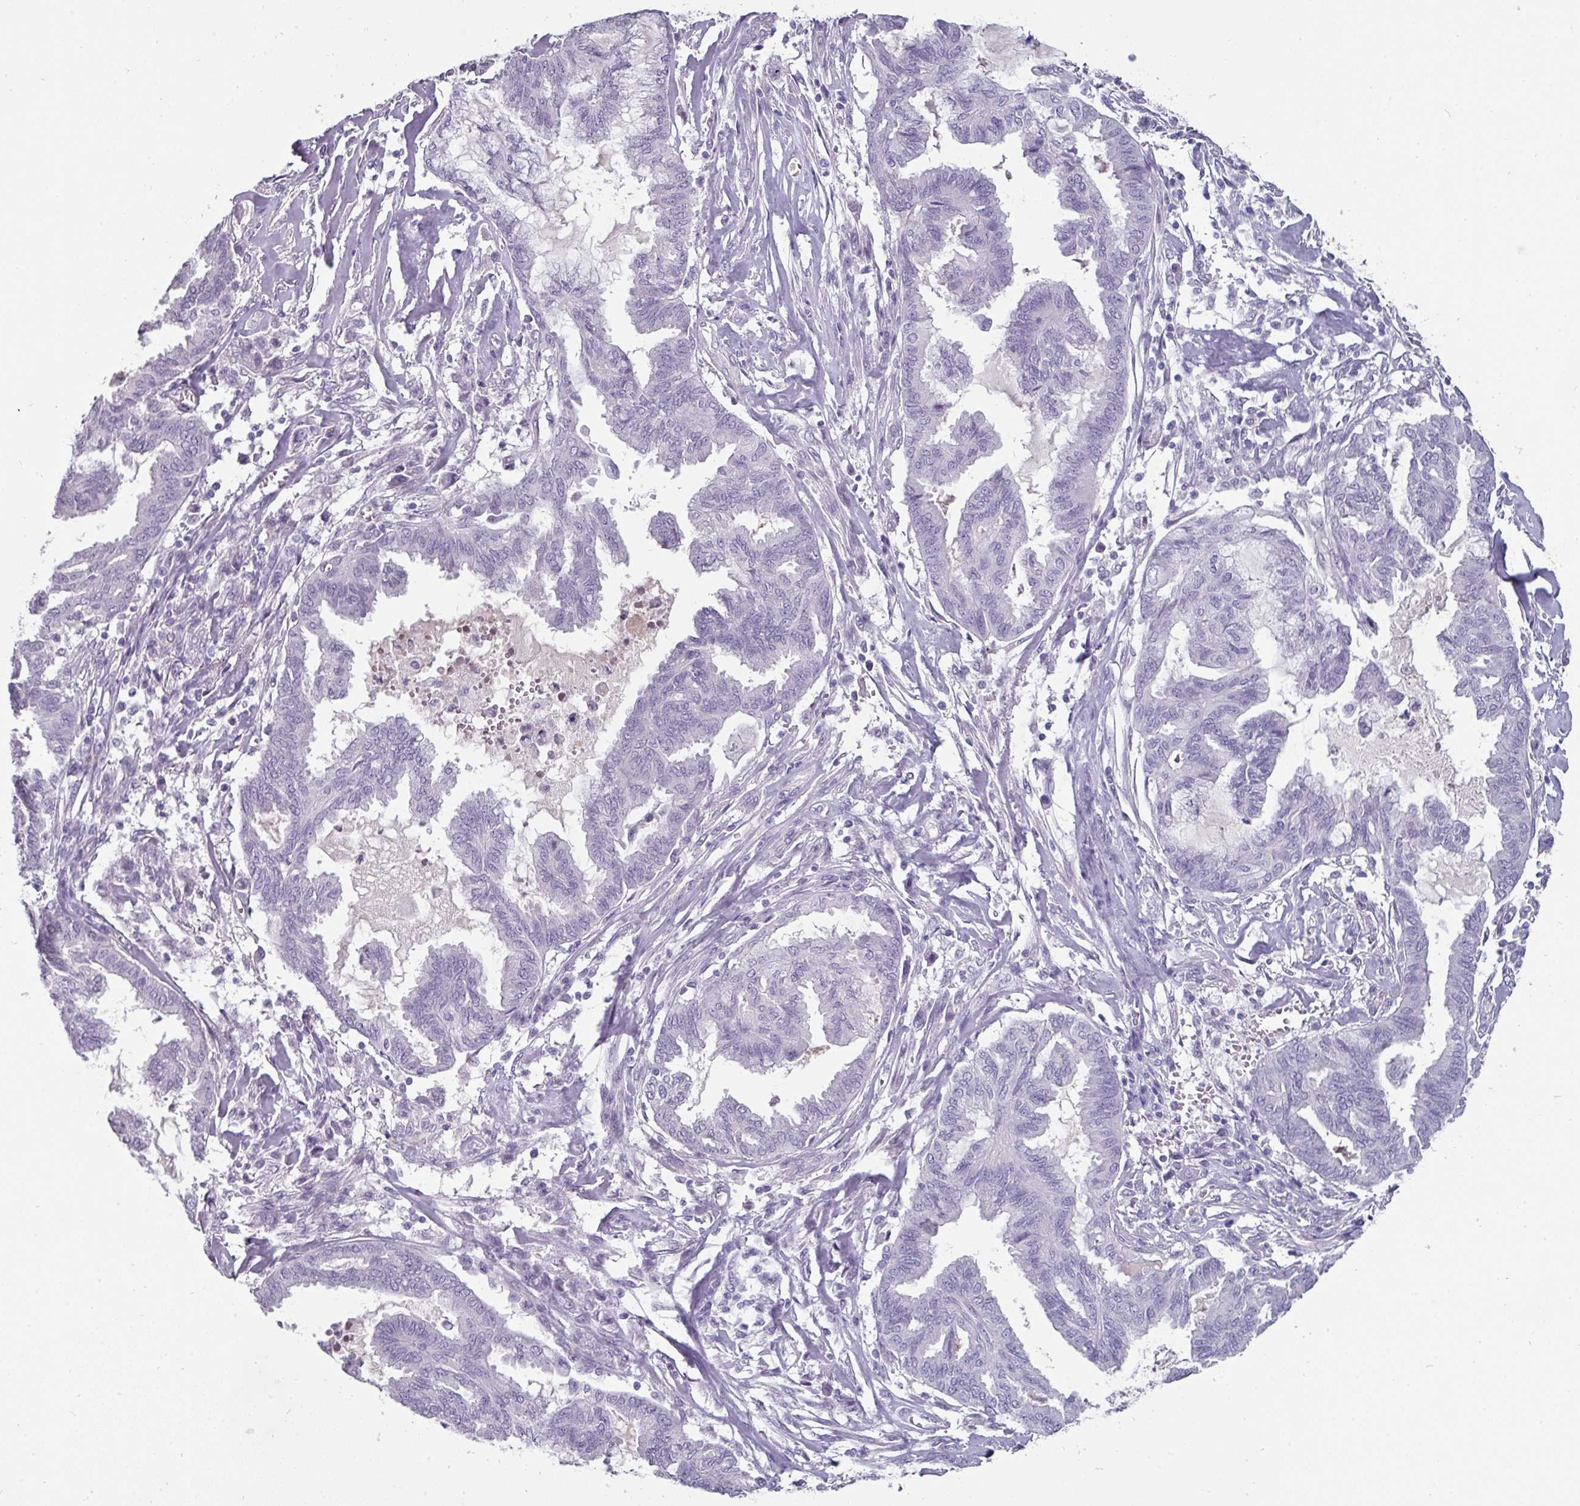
{"staining": {"intensity": "negative", "quantity": "none", "location": "none"}, "tissue": "endometrial cancer", "cell_type": "Tumor cells", "image_type": "cancer", "snomed": [{"axis": "morphology", "description": "Adenocarcinoma, NOS"}, {"axis": "topography", "description": "Endometrium"}], "caption": "DAB immunohistochemical staining of endometrial cancer (adenocarcinoma) reveals no significant expression in tumor cells.", "gene": "EYA3", "patient": {"sex": "female", "age": 86}}